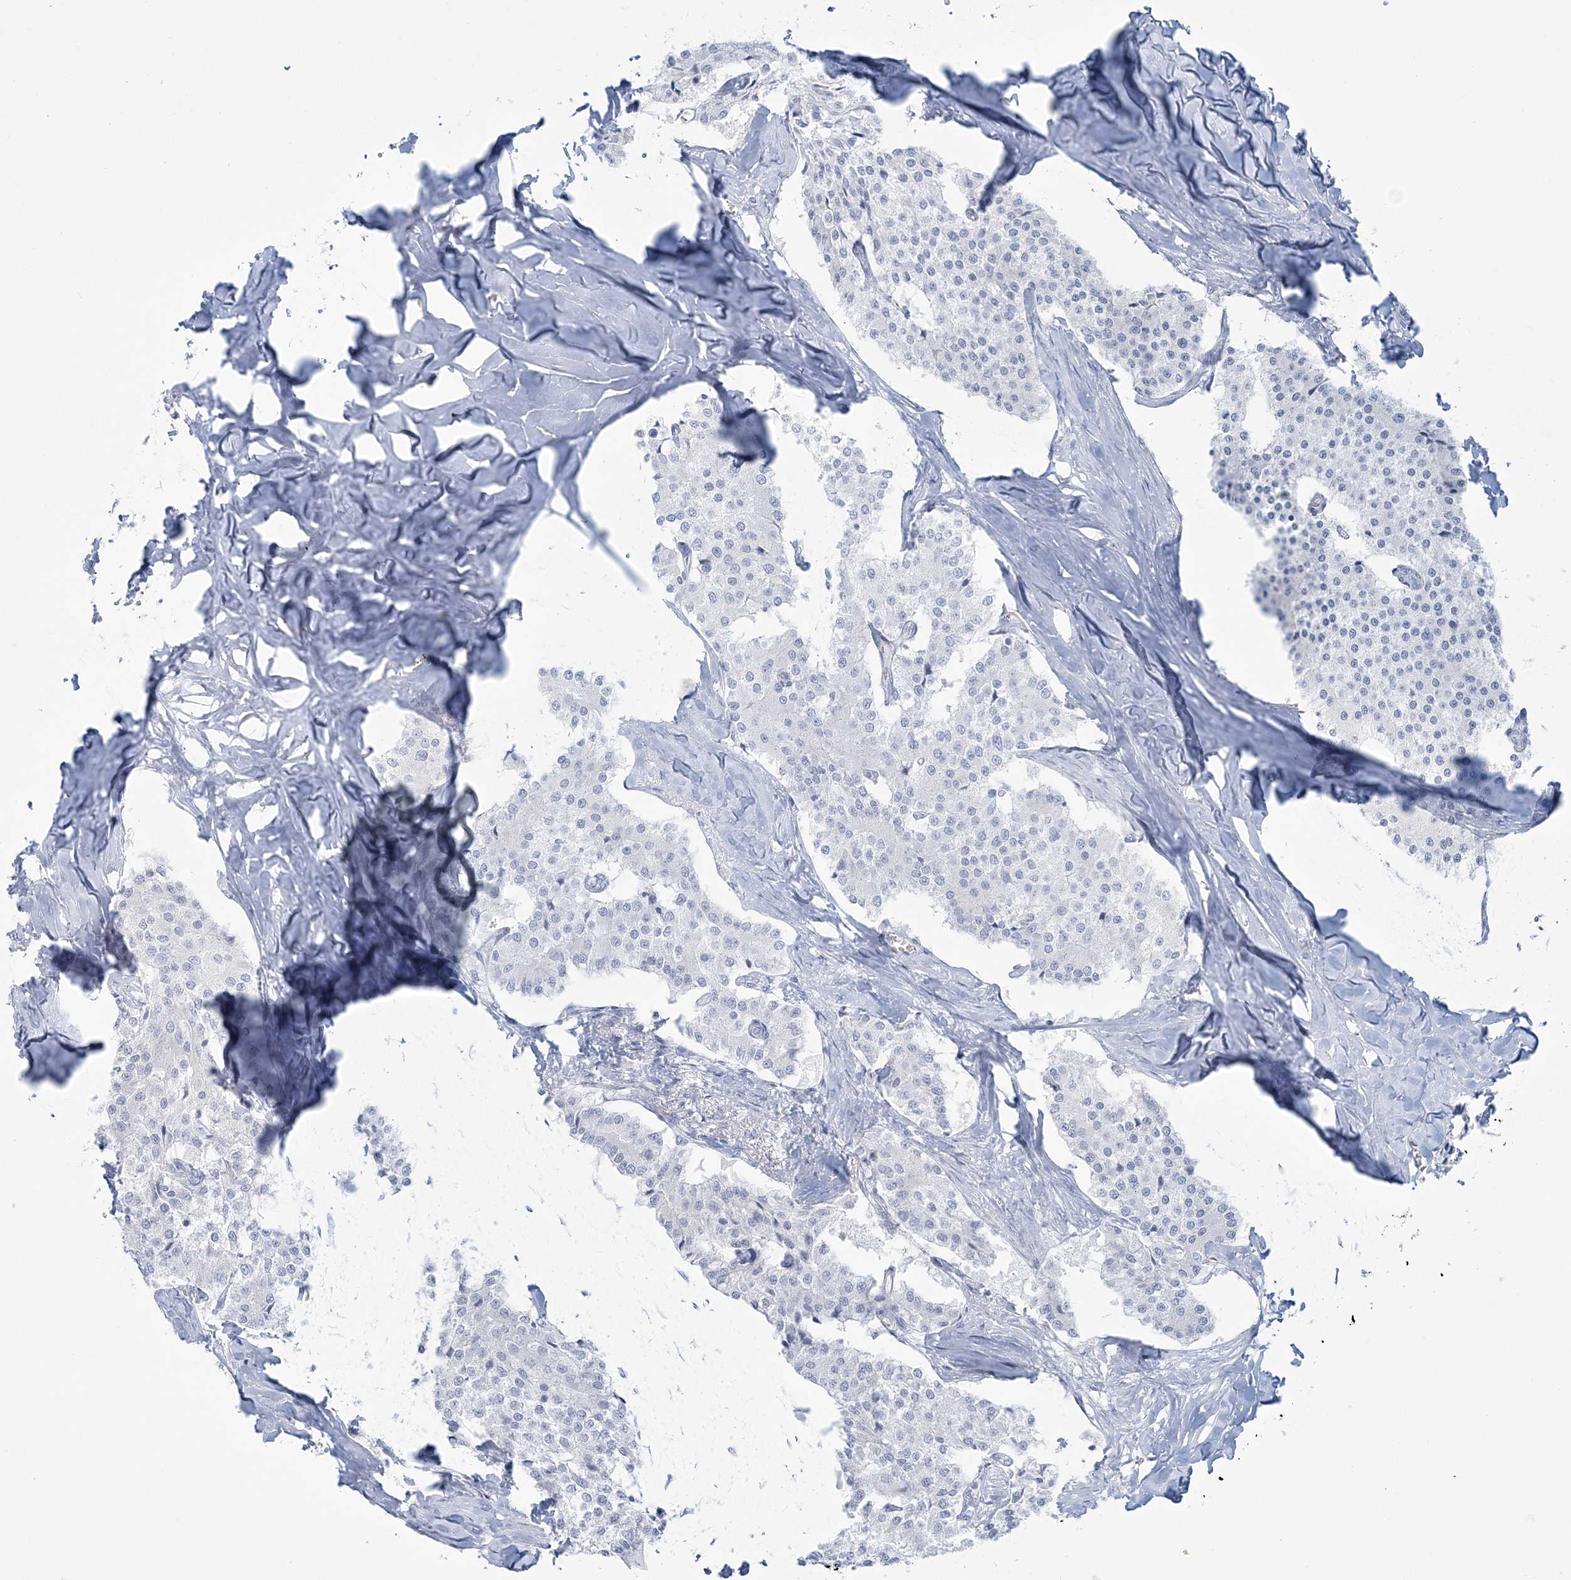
{"staining": {"intensity": "negative", "quantity": "none", "location": "none"}, "tissue": "carcinoid", "cell_type": "Tumor cells", "image_type": "cancer", "snomed": [{"axis": "morphology", "description": "Carcinoid, malignant, NOS"}, {"axis": "topography", "description": "Colon"}], "caption": "High power microscopy micrograph of an IHC histopathology image of carcinoid (malignant), revealing no significant staining in tumor cells.", "gene": "ADGB", "patient": {"sex": "female", "age": 52}}